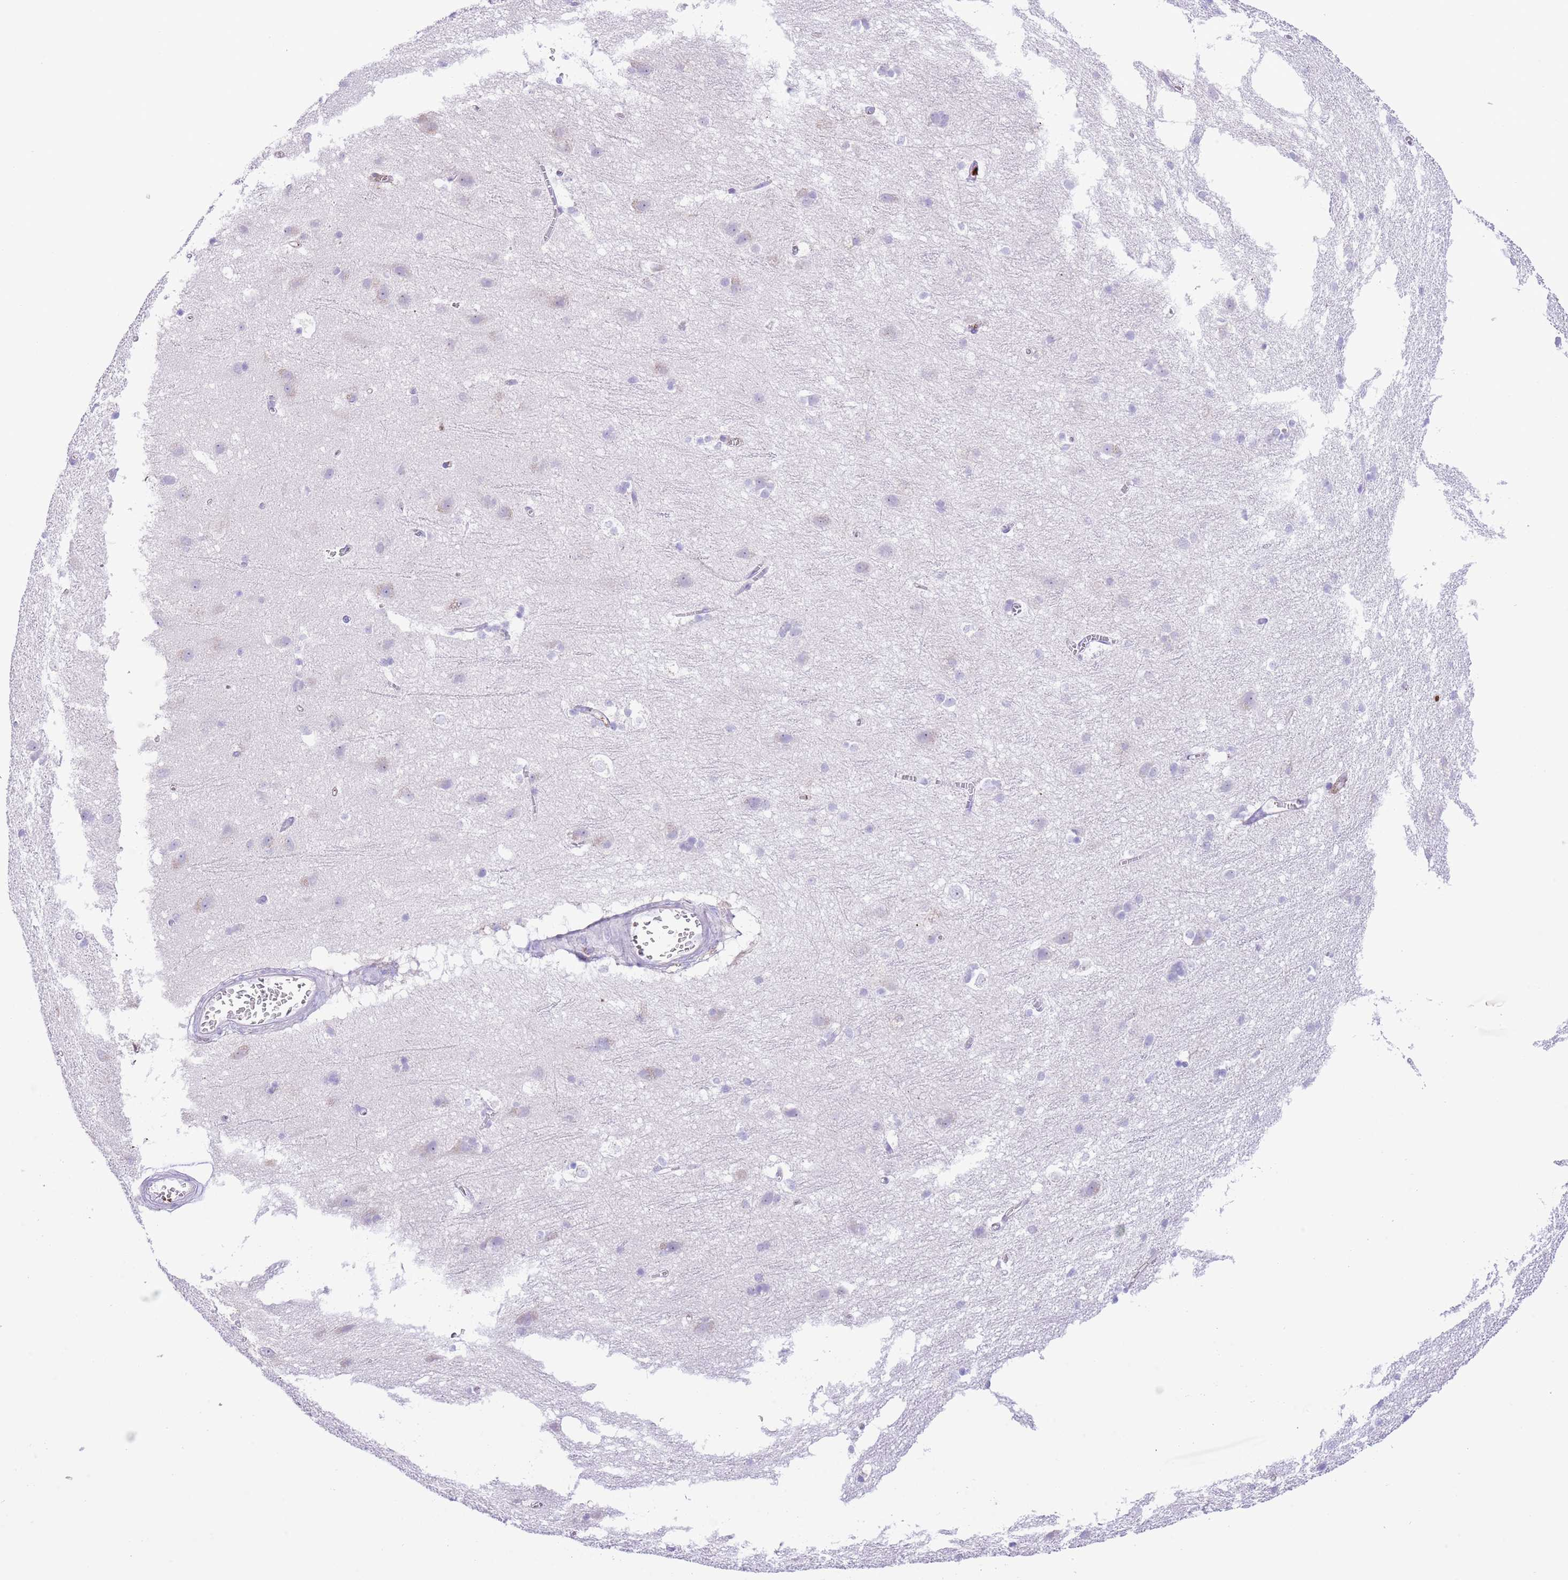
{"staining": {"intensity": "negative", "quantity": "none", "location": "none"}, "tissue": "cerebral cortex", "cell_type": "Endothelial cells", "image_type": "normal", "snomed": [{"axis": "morphology", "description": "Normal tissue, NOS"}, {"axis": "topography", "description": "Cerebral cortex"}], "caption": "Immunohistochemistry of benign cerebral cortex demonstrates no positivity in endothelial cells.", "gene": "IGF1", "patient": {"sex": "male", "age": 54}}